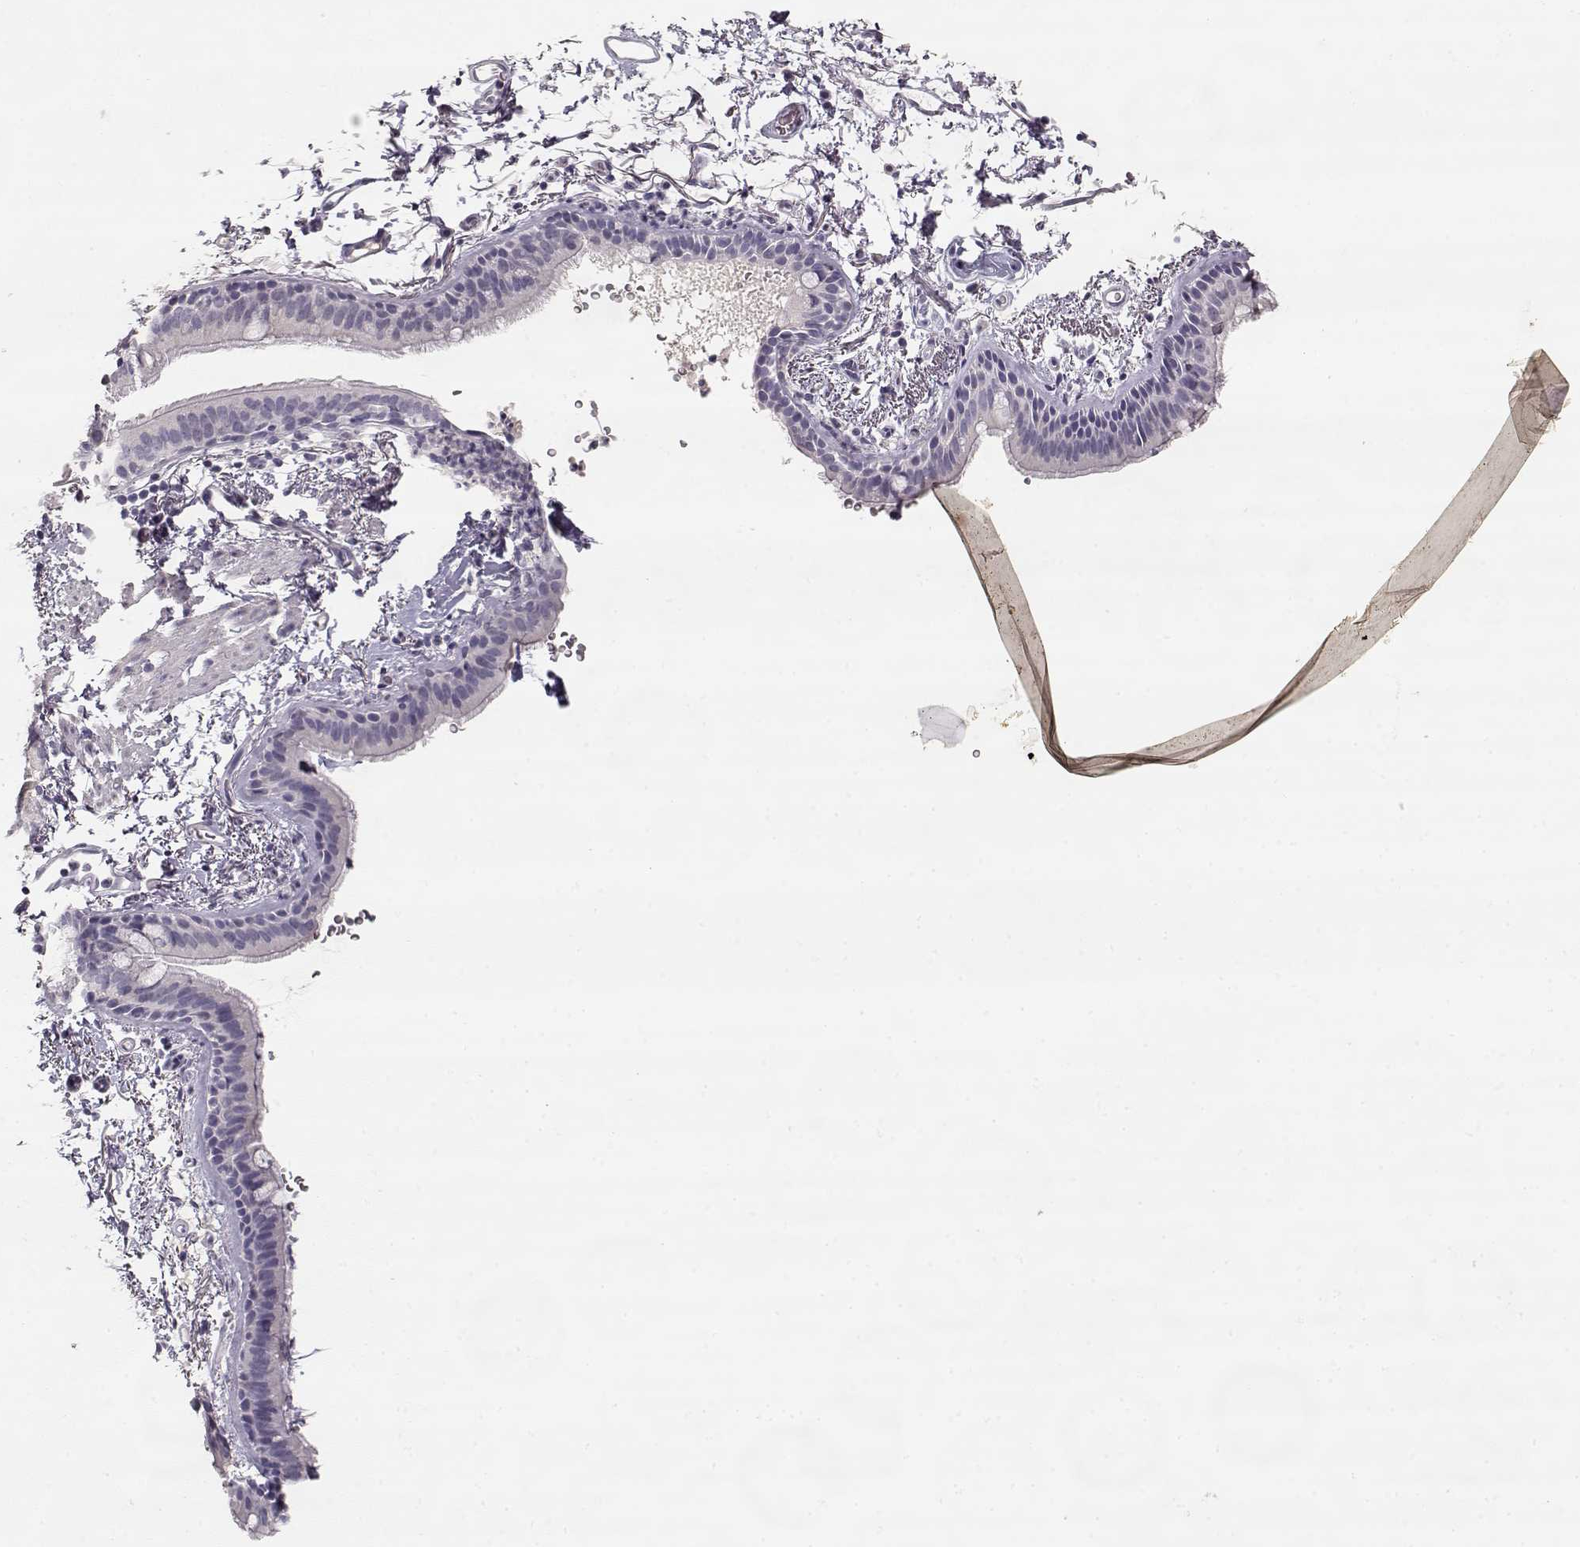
{"staining": {"intensity": "negative", "quantity": "none", "location": "none"}, "tissue": "bronchus", "cell_type": "Respiratory epithelial cells", "image_type": "normal", "snomed": [{"axis": "morphology", "description": "Normal tissue, NOS"}, {"axis": "topography", "description": "Lymph node"}, {"axis": "topography", "description": "Bronchus"}], "caption": "Immunohistochemistry histopathology image of normal bronchus stained for a protein (brown), which reveals no positivity in respiratory epithelial cells.", "gene": "TPH2", "patient": {"sex": "female", "age": 70}}